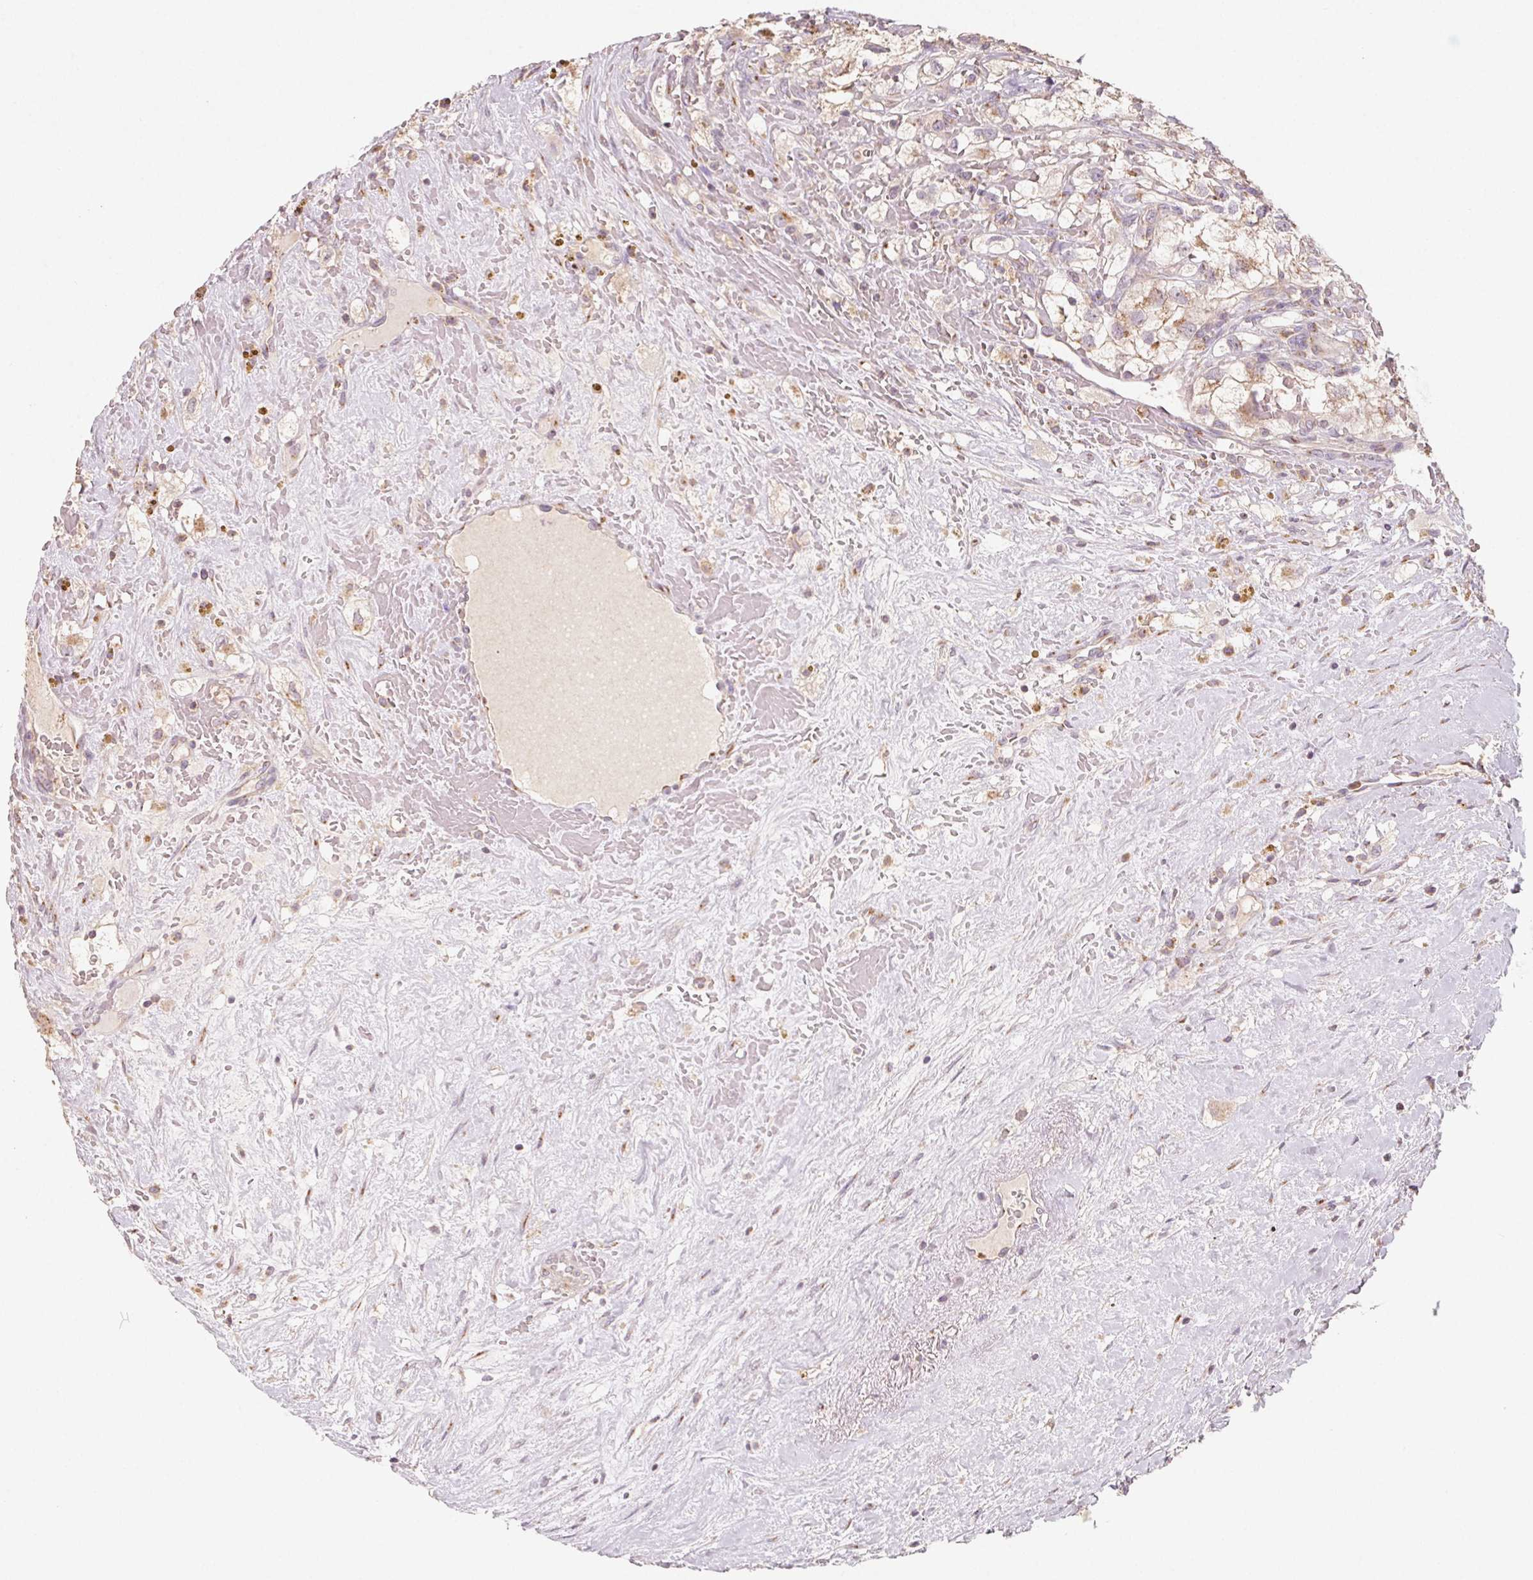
{"staining": {"intensity": "weak", "quantity": "25%-75%", "location": "cytoplasmic/membranous"}, "tissue": "renal cancer", "cell_type": "Tumor cells", "image_type": "cancer", "snomed": [{"axis": "morphology", "description": "Adenocarcinoma, NOS"}, {"axis": "topography", "description": "Kidney"}], "caption": "Immunohistochemistry (IHC) of human renal adenocarcinoma shows low levels of weak cytoplasmic/membranous positivity in approximately 25%-75% of tumor cells. The staining is performed using DAB brown chromogen to label protein expression. The nuclei are counter-stained blue using hematoxylin.", "gene": "AP1S1", "patient": {"sex": "male", "age": 59}}